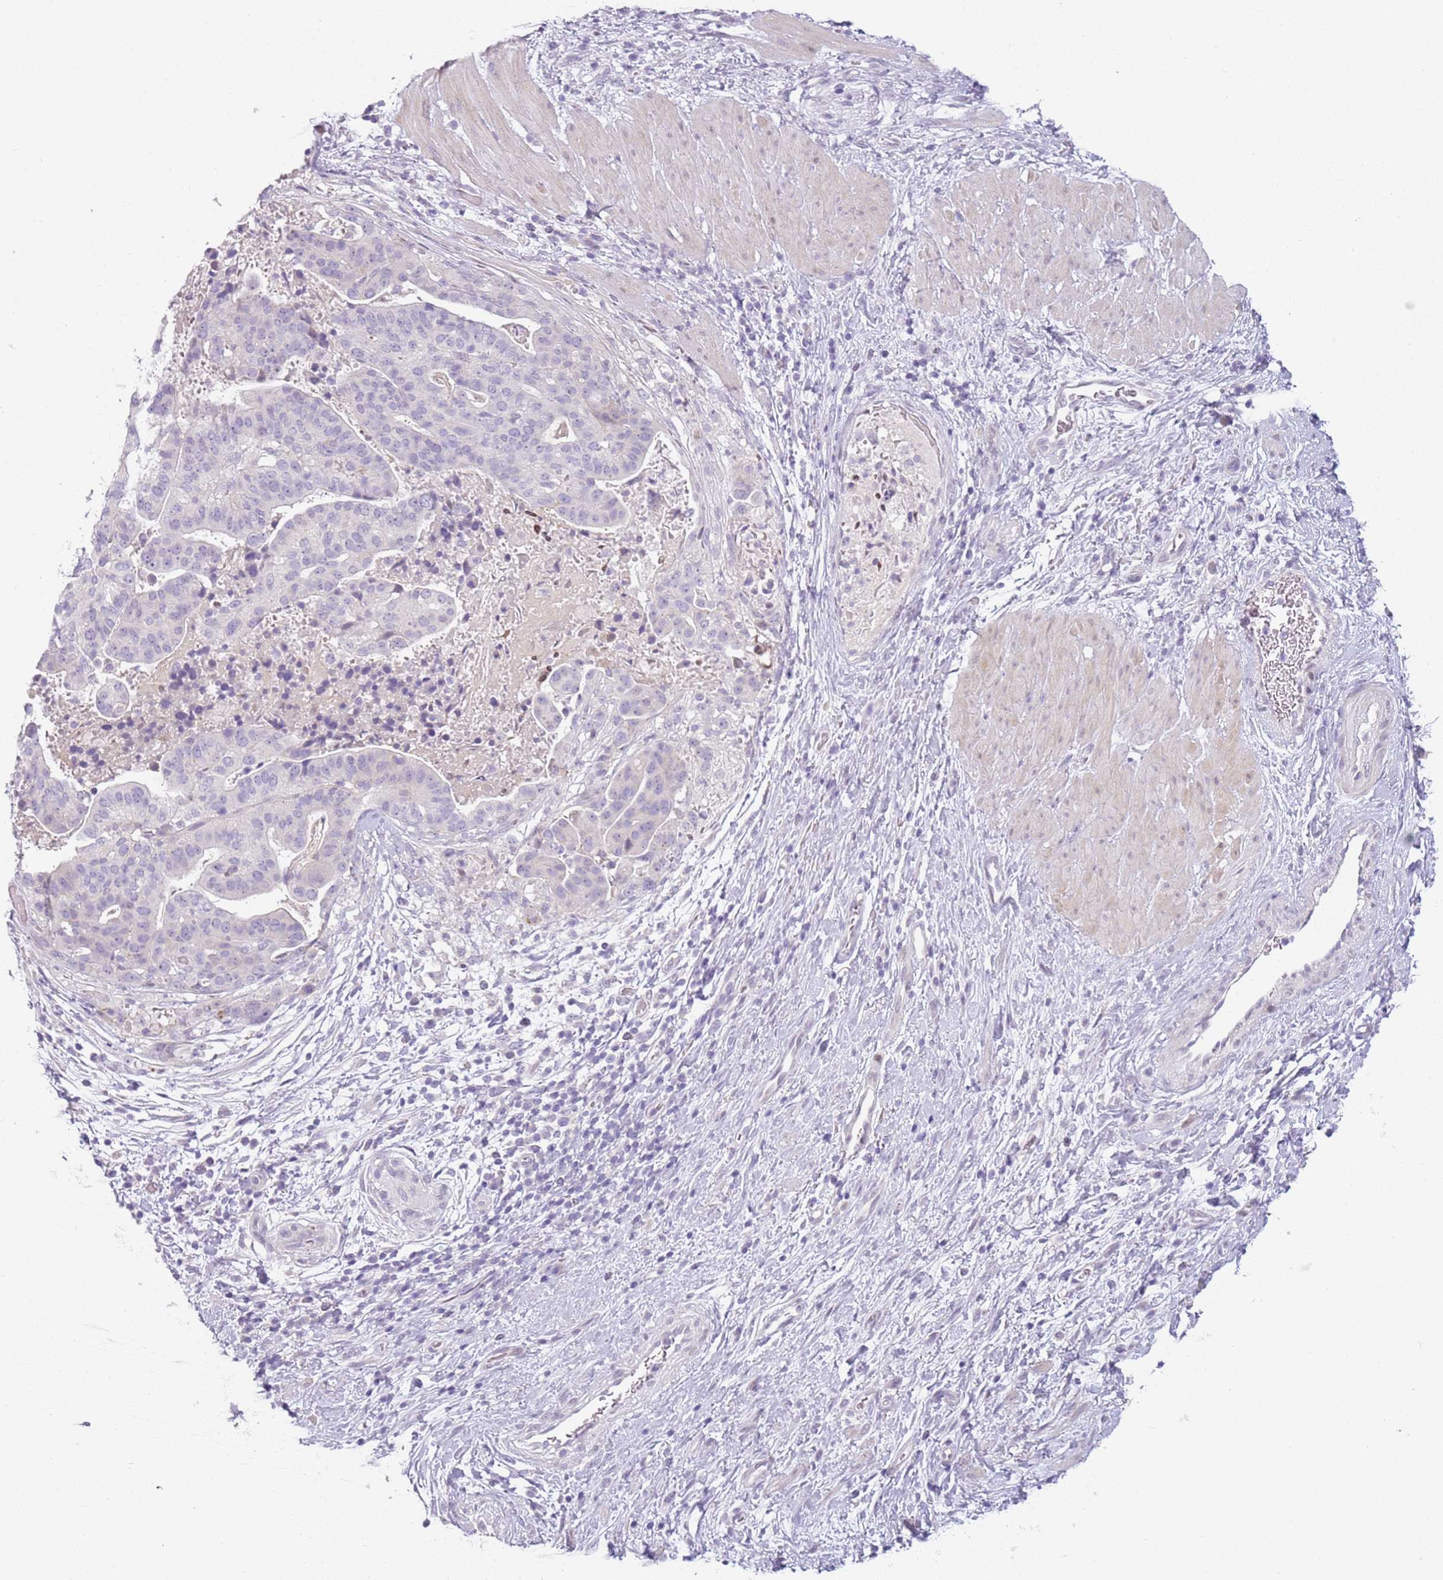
{"staining": {"intensity": "negative", "quantity": "none", "location": "none"}, "tissue": "stomach cancer", "cell_type": "Tumor cells", "image_type": "cancer", "snomed": [{"axis": "morphology", "description": "Adenocarcinoma, NOS"}, {"axis": "topography", "description": "Stomach"}], "caption": "Immunohistochemistry (IHC) image of neoplastic tissue: human adenocarcinoma (stomach) stained with DAB exhibits no significant protein positivity in tumor cells. (DAB IHC visualized using brightfield microscopy, high magnification).", "gene": "DEFB116", "patient": {"sex": "male", "age": 48}}